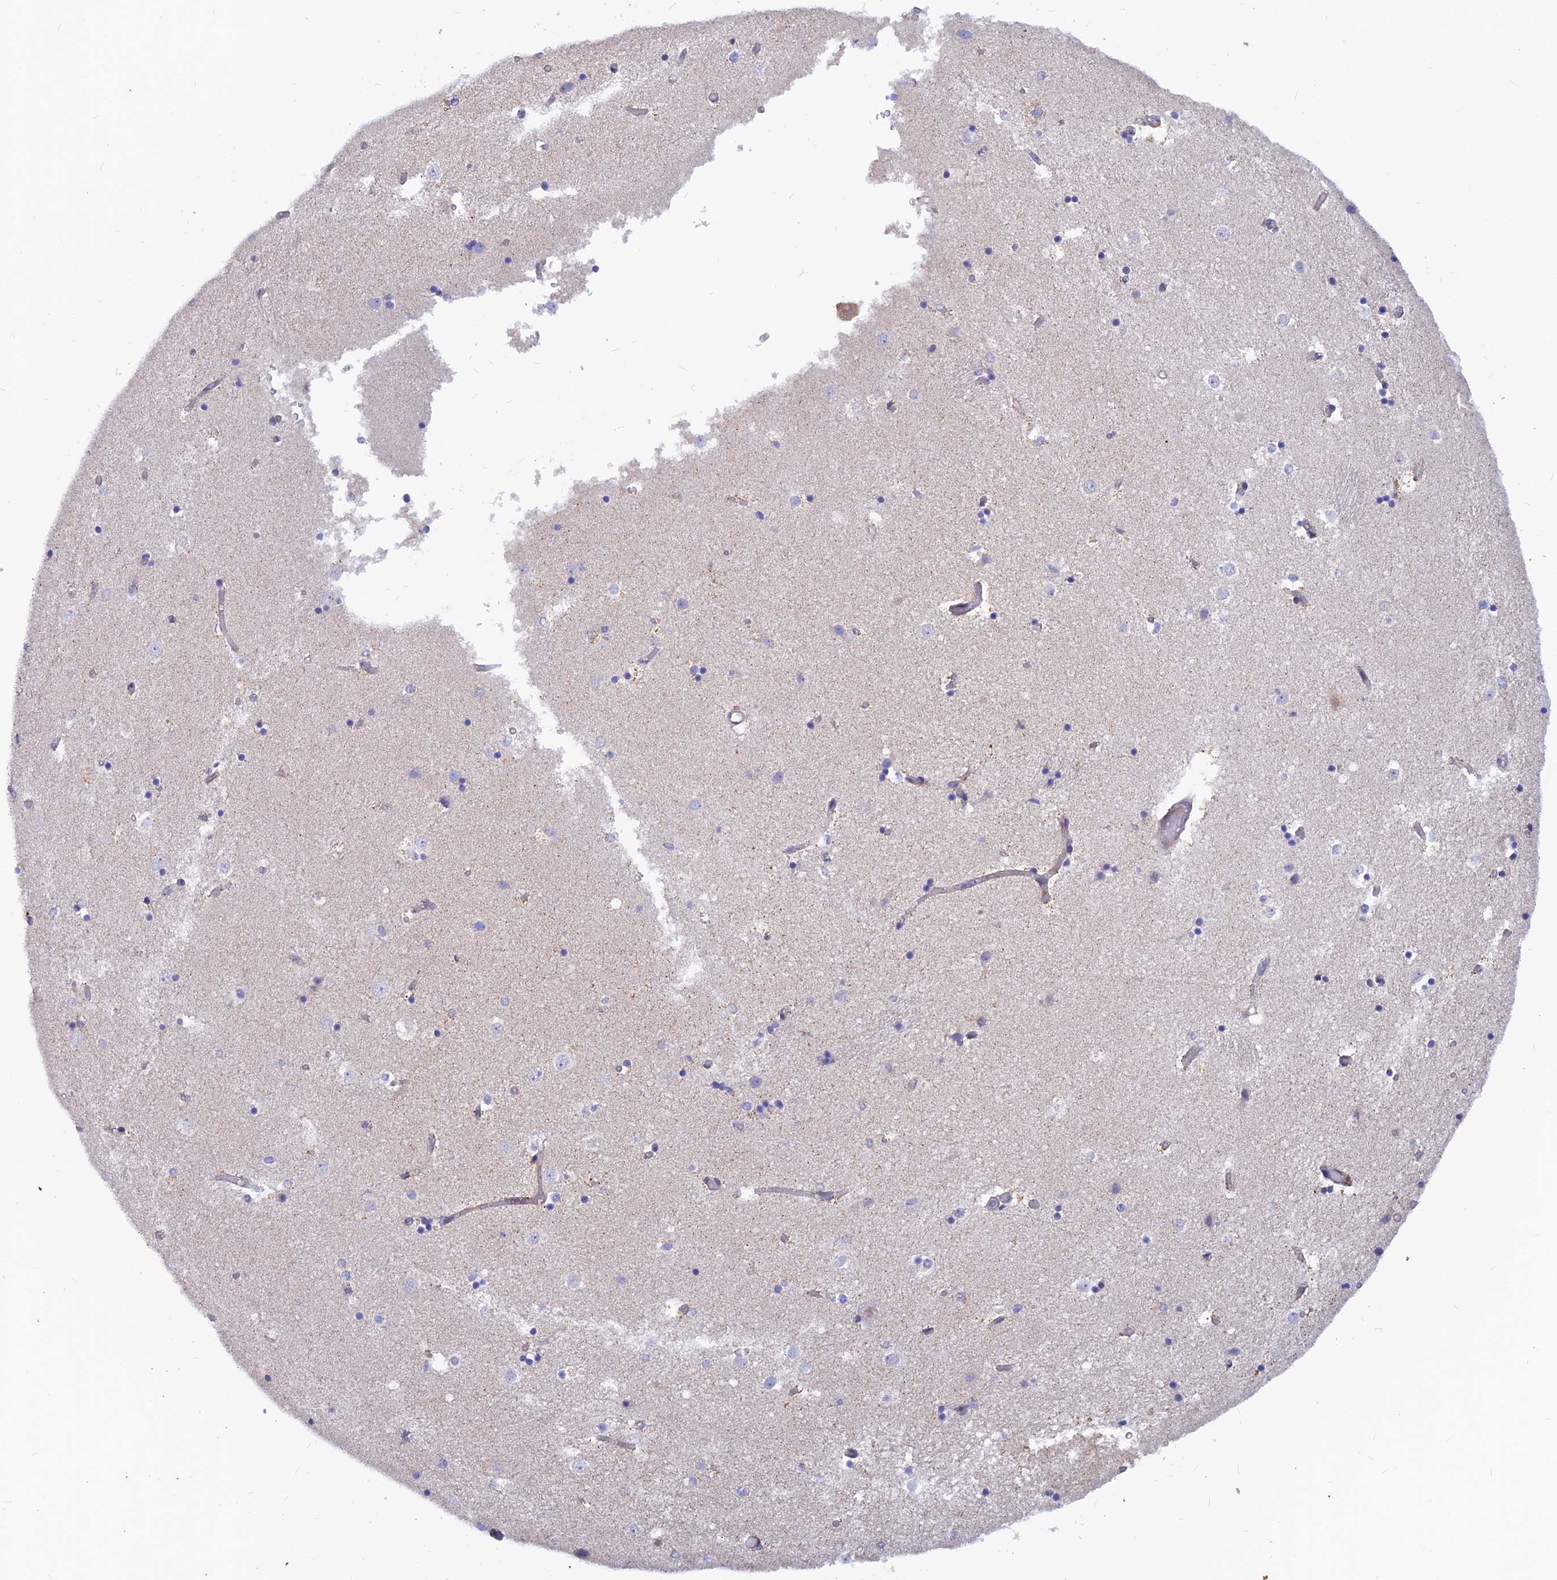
{"staining": {"intensity": "negative", "quantity": "none", "location": "none"}, "tissue": "caudate", "cell_type": "Glial cells", "image_type": "normal", "snomed": [{"axis": "morphology", "description": "Normal tissue, NOS"}, {"axis": "topography", "description": "Lateral ventricle wall"}], "caption": "This is an immunohistochemistry (IHC) photomicrograph of benign human caudate. There is no positivity in glial cells.", "gene": "DNAJC16", "patient": {"sex": "female", "age": 52}}